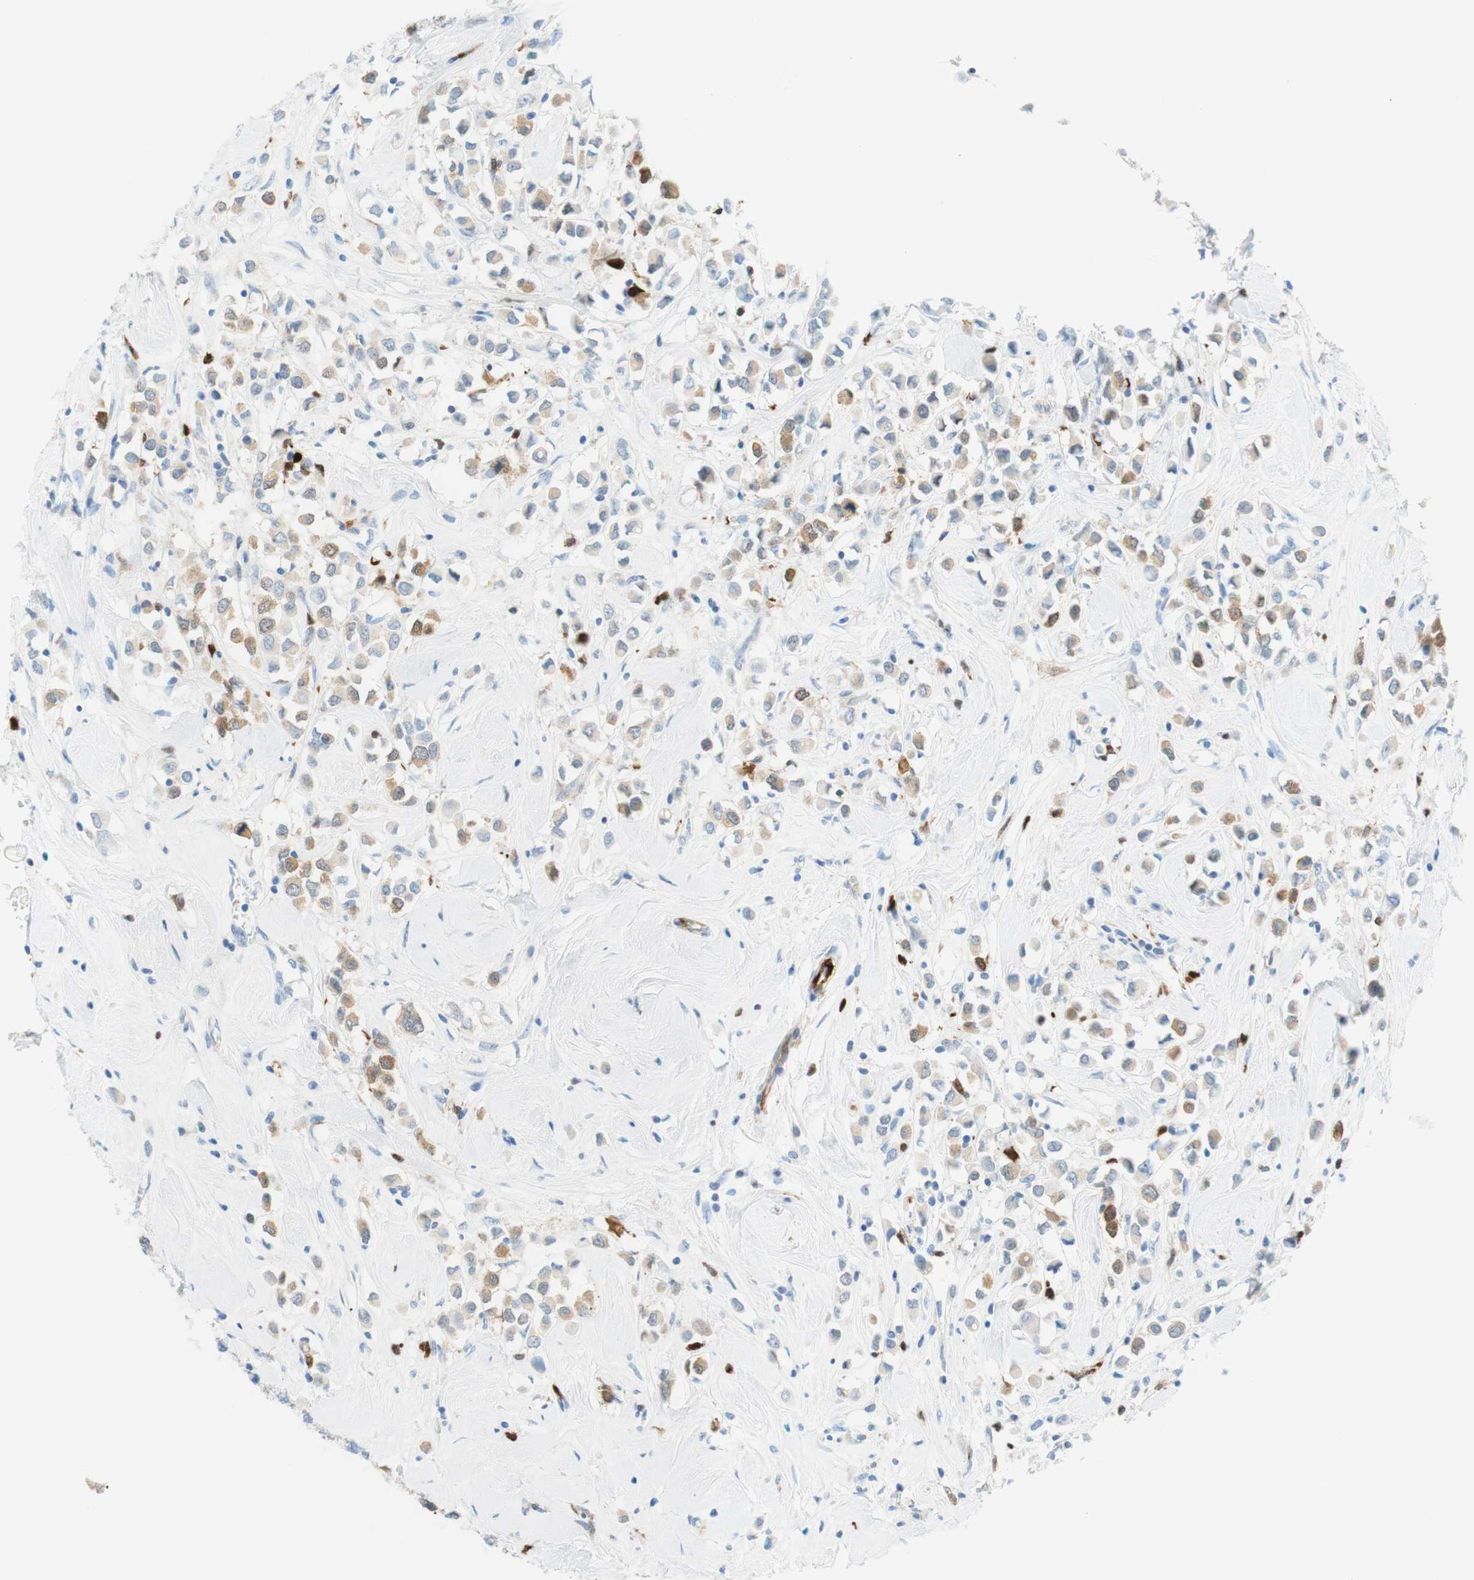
{"staining": {"intensity": "weak", "quantity": "25%-75%", "location": "cytoplasmic/membranous"}, "tissue": "breast cancer", "cell_type": "Tumor cells", "image_type": "cancer", "snomed": [{"axis": "morphology", "description": "Duct carcinoma"}, {"axis": "topography", "description": "Breast"}], "caption": "The immunohistochemical stain labels weak cytoplasmic/membranous positivity in tumor cells of breast infiltrating ductal carcinoma tissue. The protein of interest is stained brown, and the nuclei are stained in blue (DAB (3,3'-diaminobenzidine) IHC with brightfield microscopy, high magnification).", "gene": "STMN1", "patient": {"sex": "female", "age": 61}}